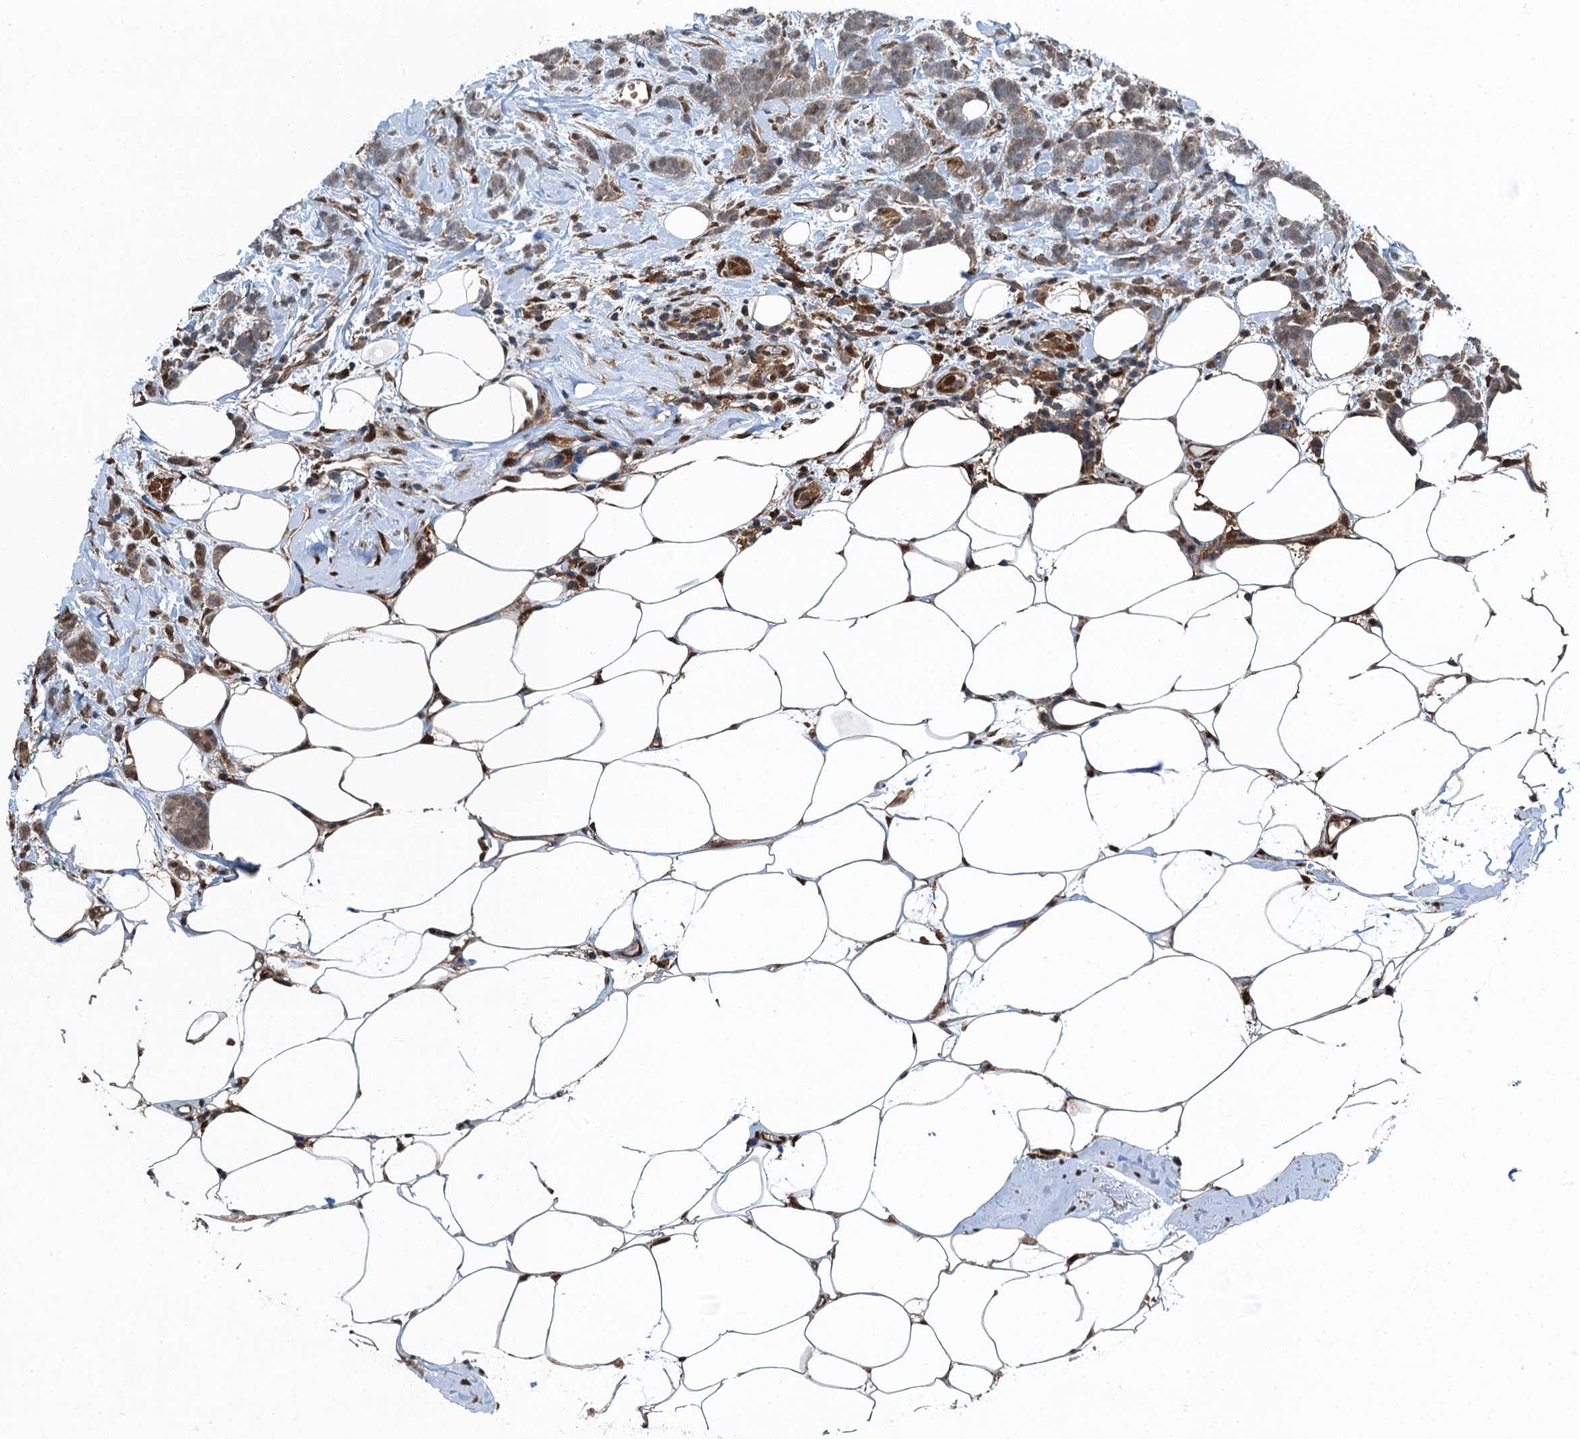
{"staining": {"intensity": "weak", "quantity": "<25%", "location": "cytoplasmic/membranous"}, "tissue": "breast cancer", "cell_type": "Tumor cells", "image_type": "cancer", "snomed": [{"axis": "morphology", "description": "Lobular carcinoma"}, {"axis": "topography", "description": "Breast"}], "caption": "High power microscopy micrograph of an immunohistochemistry histopathology image of lobular carcinoma (breast), revealing no significant positivity in tumor cells.", "gene": "RNH1", "patient": {"sex": "female", "age": 58}}